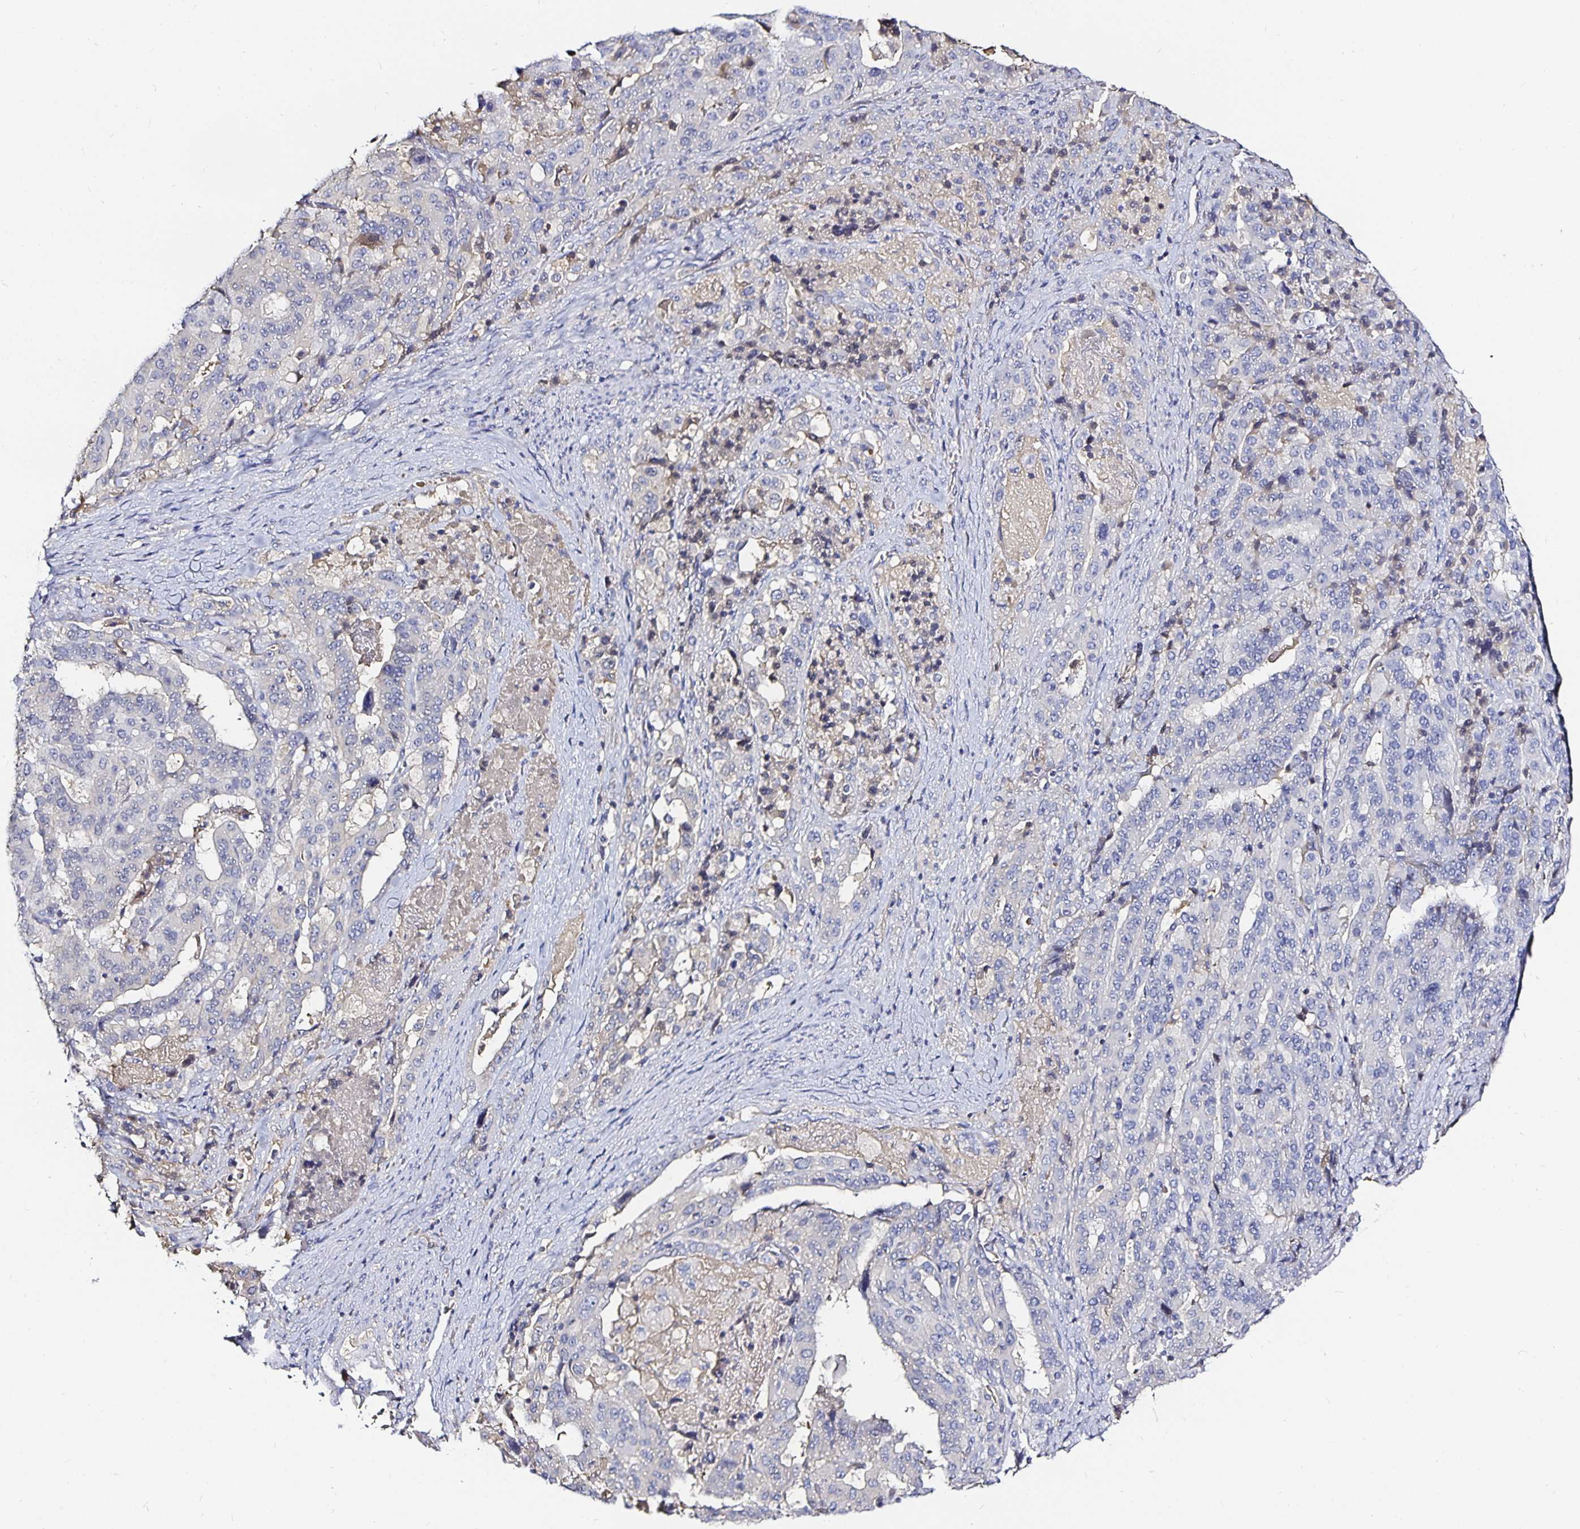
{"staining": {"intensity": "negative", "quantity": "none", "location": "none"}, "tissue": "stomach cancer", "cell_type": "Tumor cells", "image_type": "cancer", "snomed": [{"axis": "morphology", "description": "Adenocarcinoma, NOS"}, {"axis": "topography", "description": "Stomach"}], "caption": "IHC image of adenocarcinoma (stomach) stained for a protein (brown), which demonstrates no expression in tumor cells. (Stains: DAB immunohistochemistry with hematoxylin counter stain, Microscopy: brightfield microscopy at high magnification).", "gene": "TTR", "patient": {"sex": "male", "age": 48}}